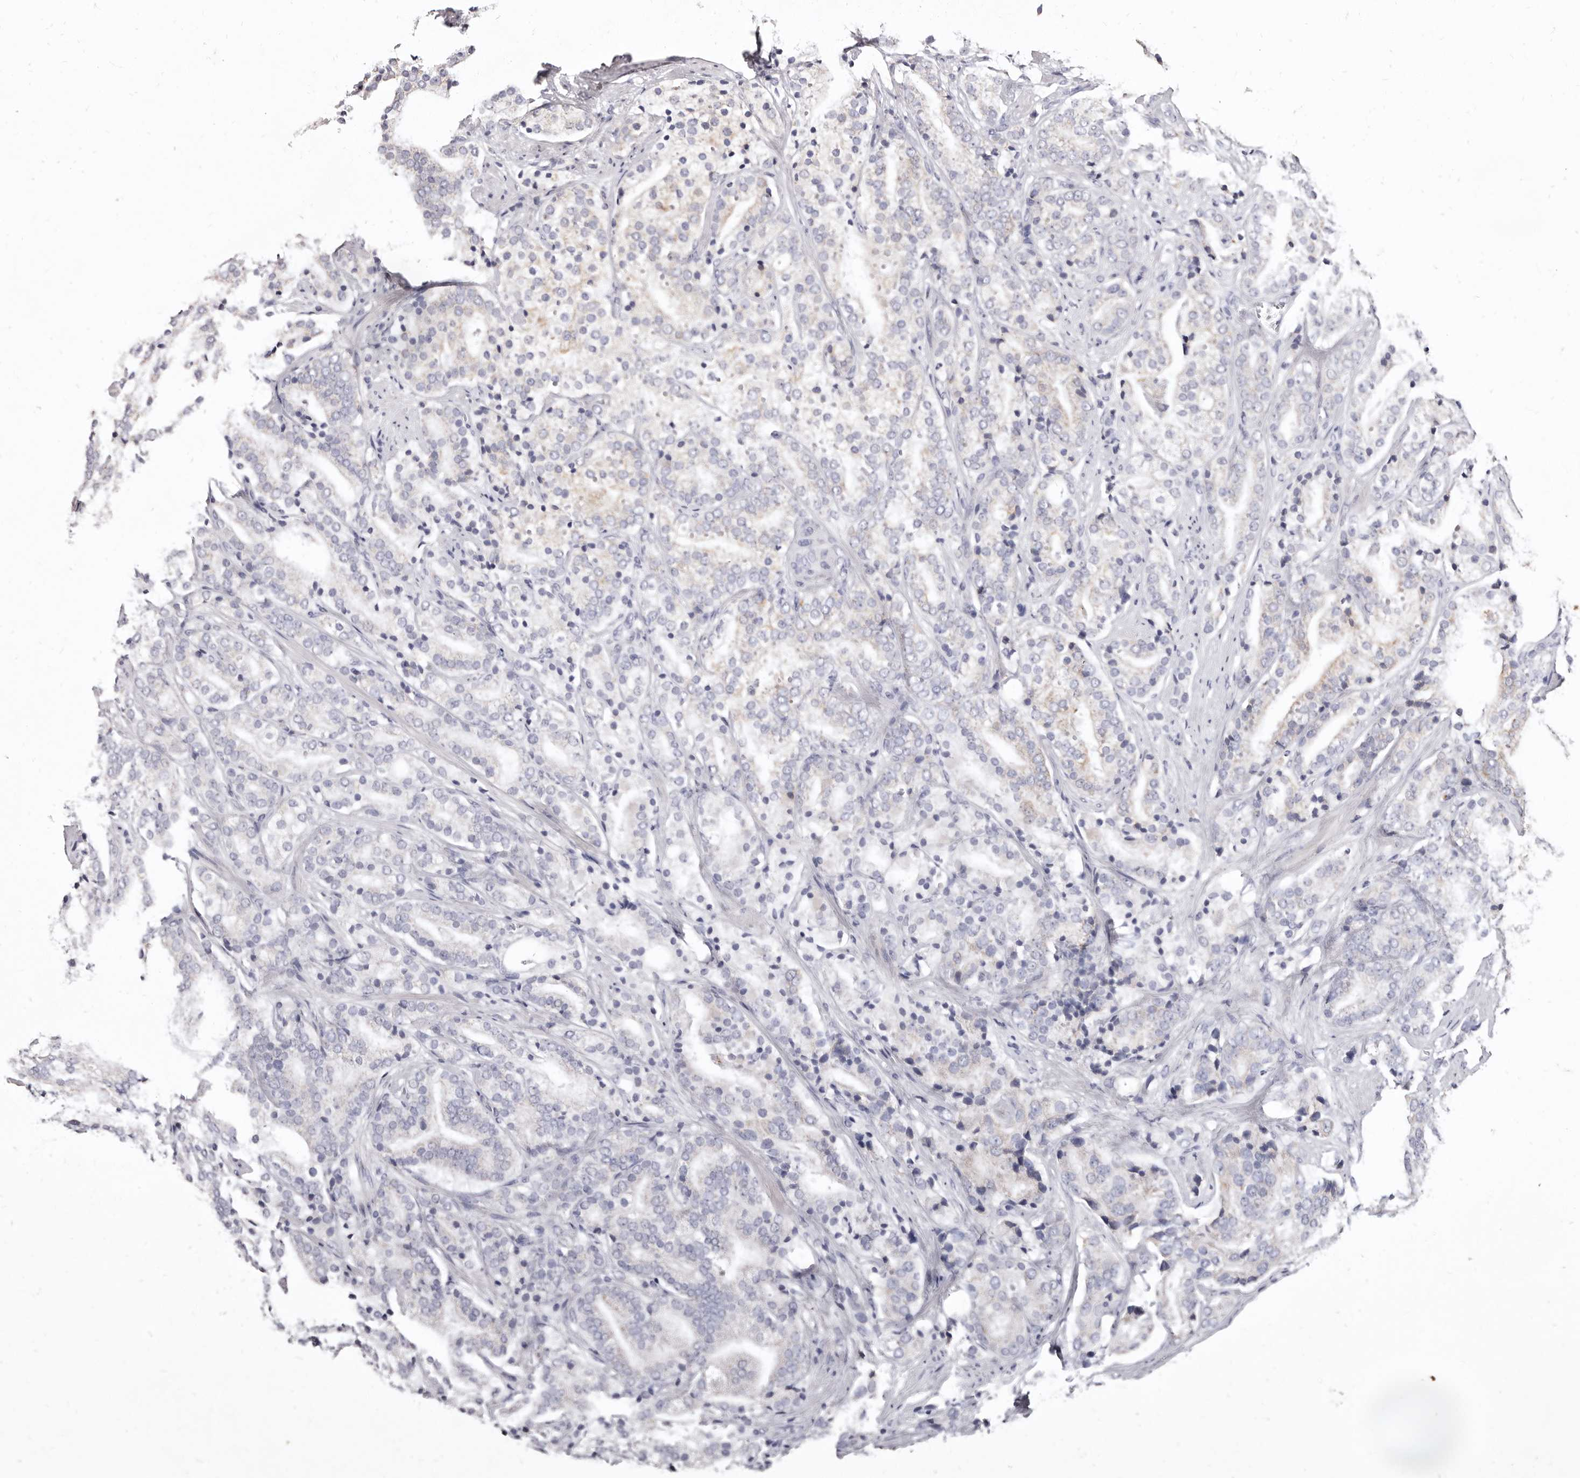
{"staining": {"intensity": "negative", "quantity": "none", "location": "none"}, "tissue": "prostate cancer", "cell_type": "Tumor cells", "image_type": "cancer", "snomed": [{"axis": "morphology", "description": "Adenocarcinoma, High grade"}, {"axis": "topography", "description": "Prostate"}], "caption": "Human prostate cancer stained for a protein using immunohistochemistry (IHC) demonstrates no expression in tumor cells.", "gene": "CYP2E1", "patient": {"sex": "male", "age": 57}}